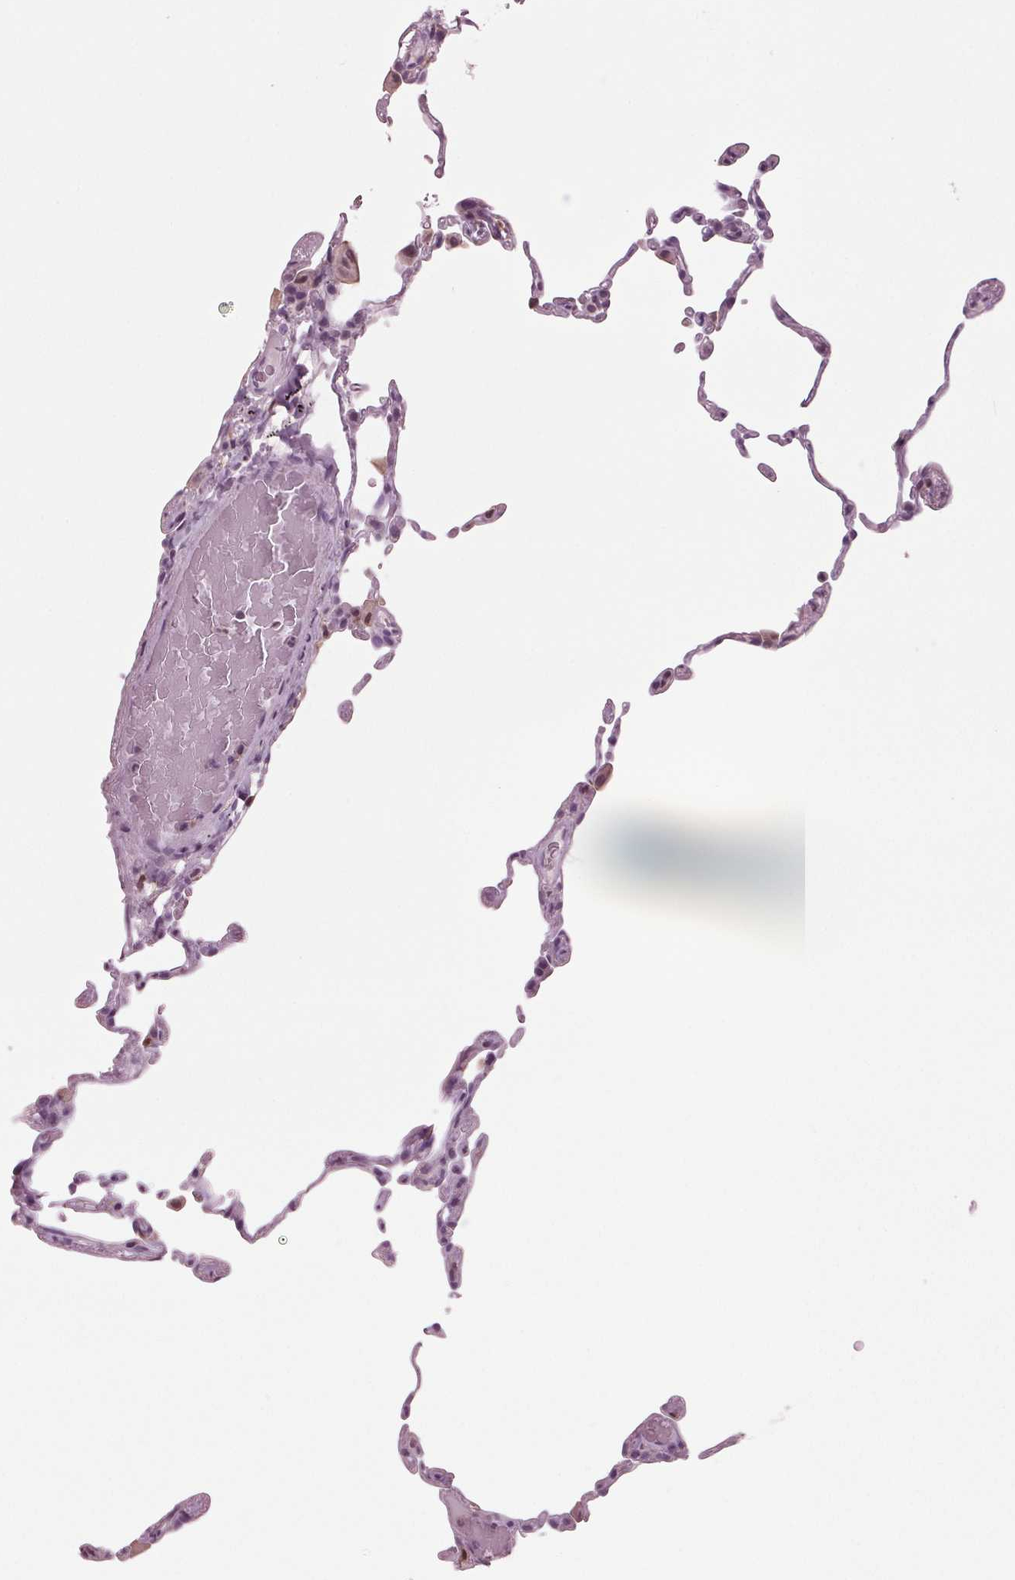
{"staining": {"intensity": "negative", "quantity": "none", "location": "none"}, "tissue": "lung", "cell_type": "Alveolar cells", "image_type": "normal", "snomed": [{"axis": "morphology", "description": "Normal tissue, NOS"}, {"axis": "topography", "description": "Lung"}], "caption": "Immunohistochemistry micrograph of normal lung: lung stained with DAB displays no significant protein positivity in alveolar cells. (DAB (3,3'-diaminobenzidine) IHC with hematoxylin counter stain).", "gene": "BTLA", "patient": {"sex": "female", "age": 57}}